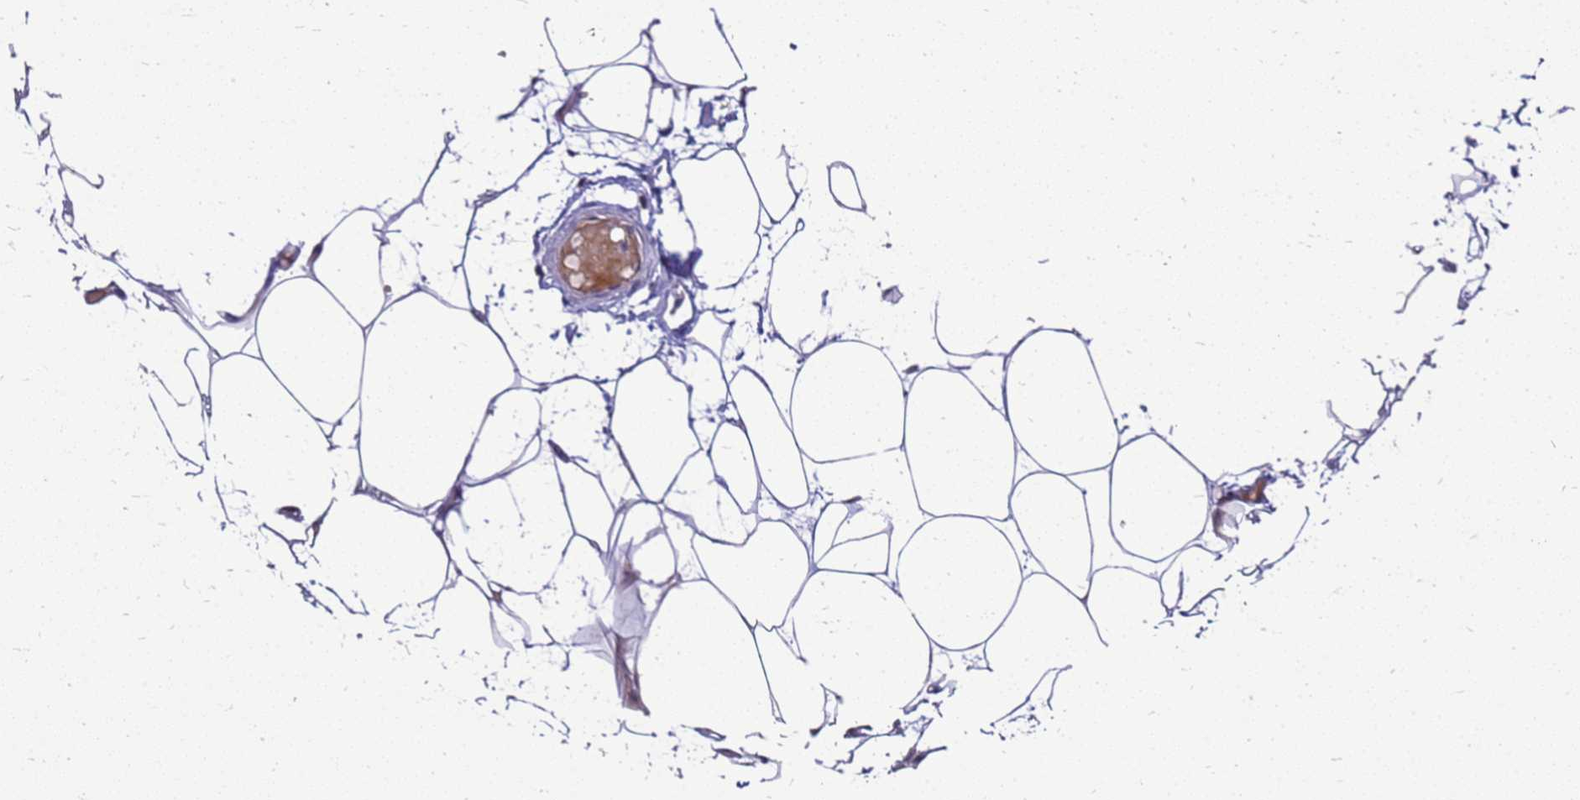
{"staining": {"intensity": "negative", "quantity": "none", "location": "none"}, "tissue": "adipose tissue", "cell_type": "Adipocytes", "image_type": "normal", "snomed": [{"axis": "morphology", "description": "Normal tissue, NOS"}, {"axis": "topography", "description": "Breast"}], "caption": "Protein analysis of benign adipose tissue demonstrates no significant positivity in adipocytes.", "gene": "ENOPH1", "patient": {"sex": "female", "age": 23}}